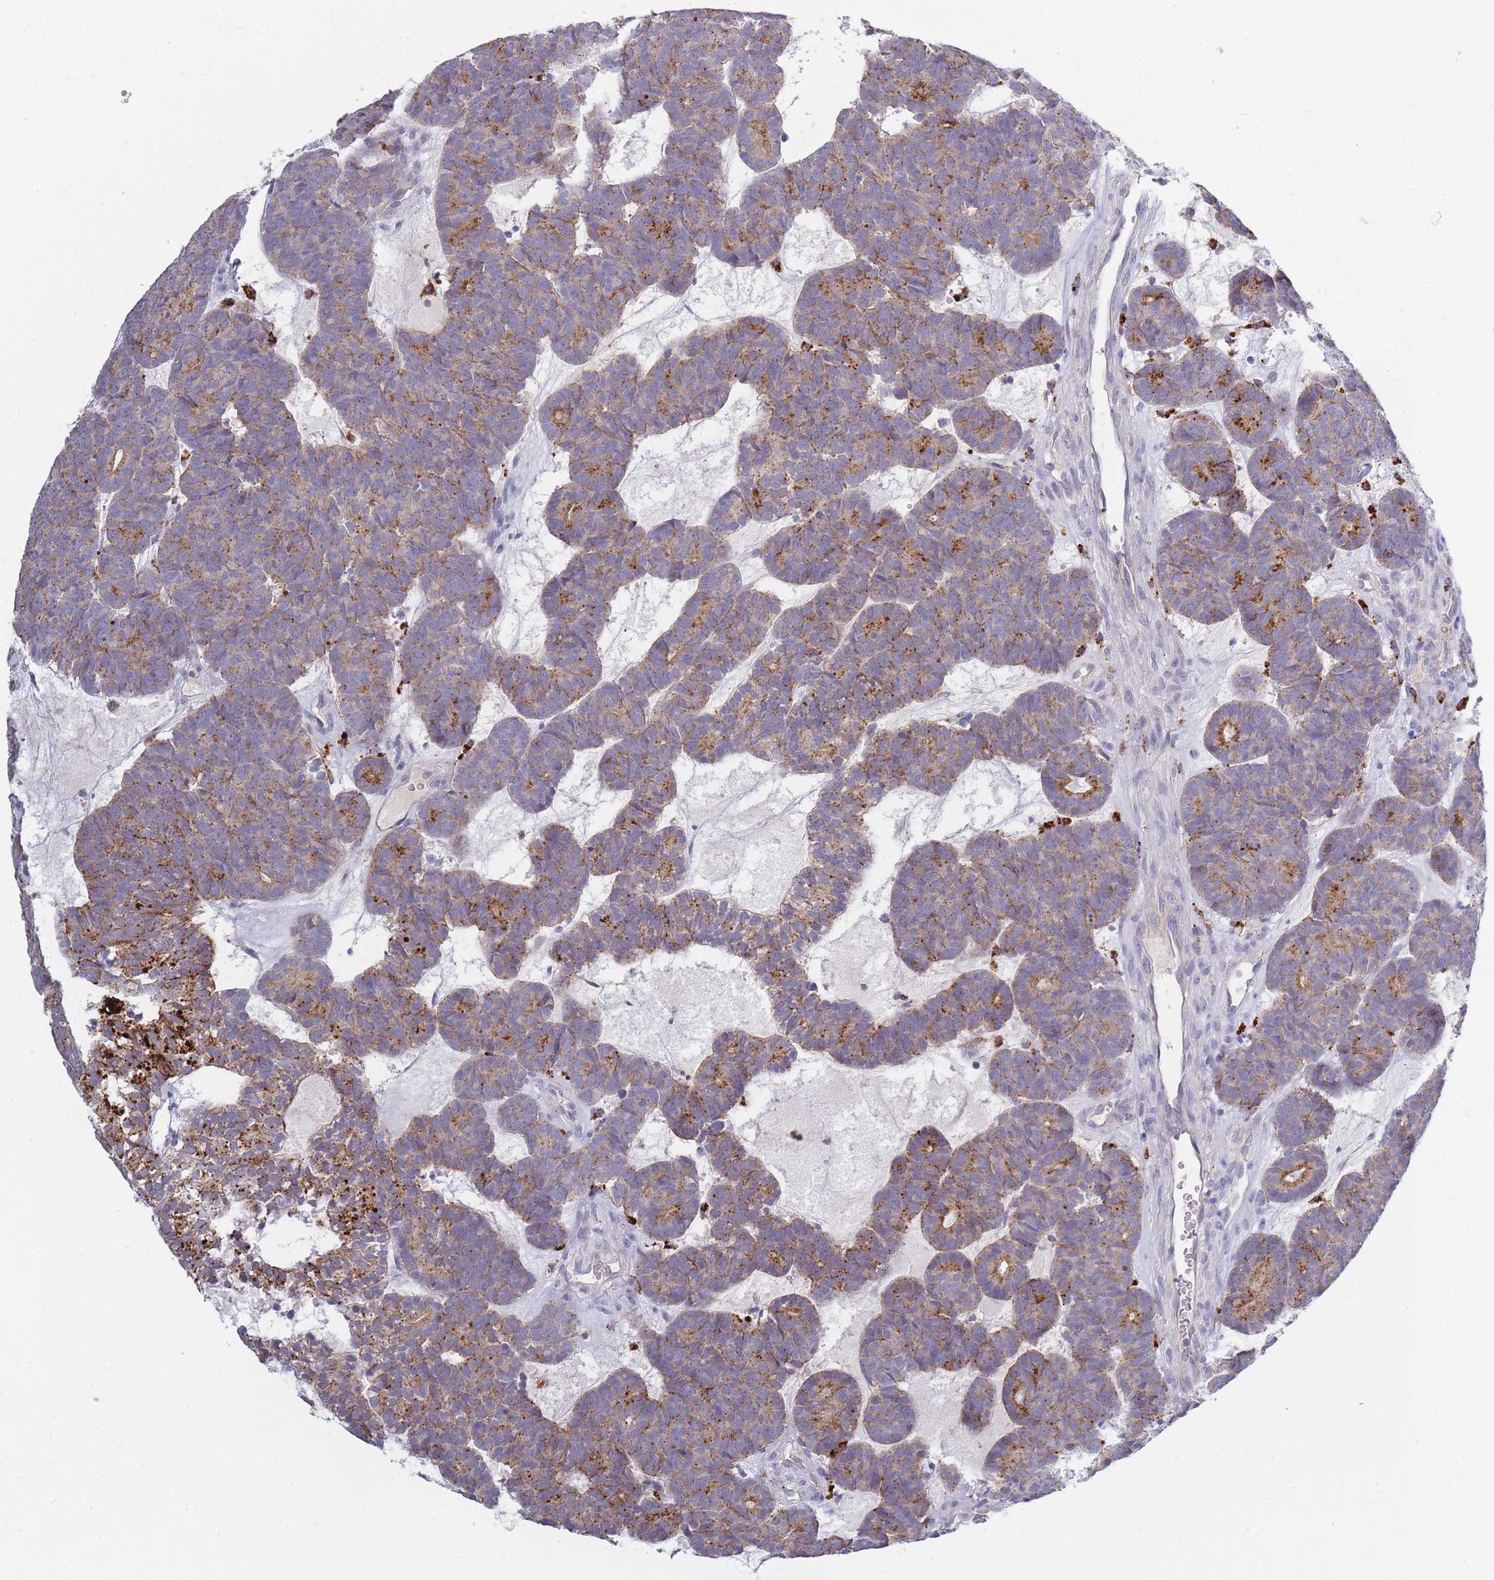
{"staining": {"intensity": "strong", "quantity": "<25%", "location": "cytoplasmic/membranous"}, "tissue": "head and neck cancer", "cell_type": "Tumor cells", "image_type": "cancer", "snomed": [{"axis": "morphology", "description": "Adenocarcinoma, NOS"}, {"axis": "topography", "description": "Head-Neck"}], "caption": "Human head and neck cancer stained with a protein marker exhibits strong staining in tumor cells.", "gene": "TRIM61", "patient": {"sex": "female", "age": 81}}